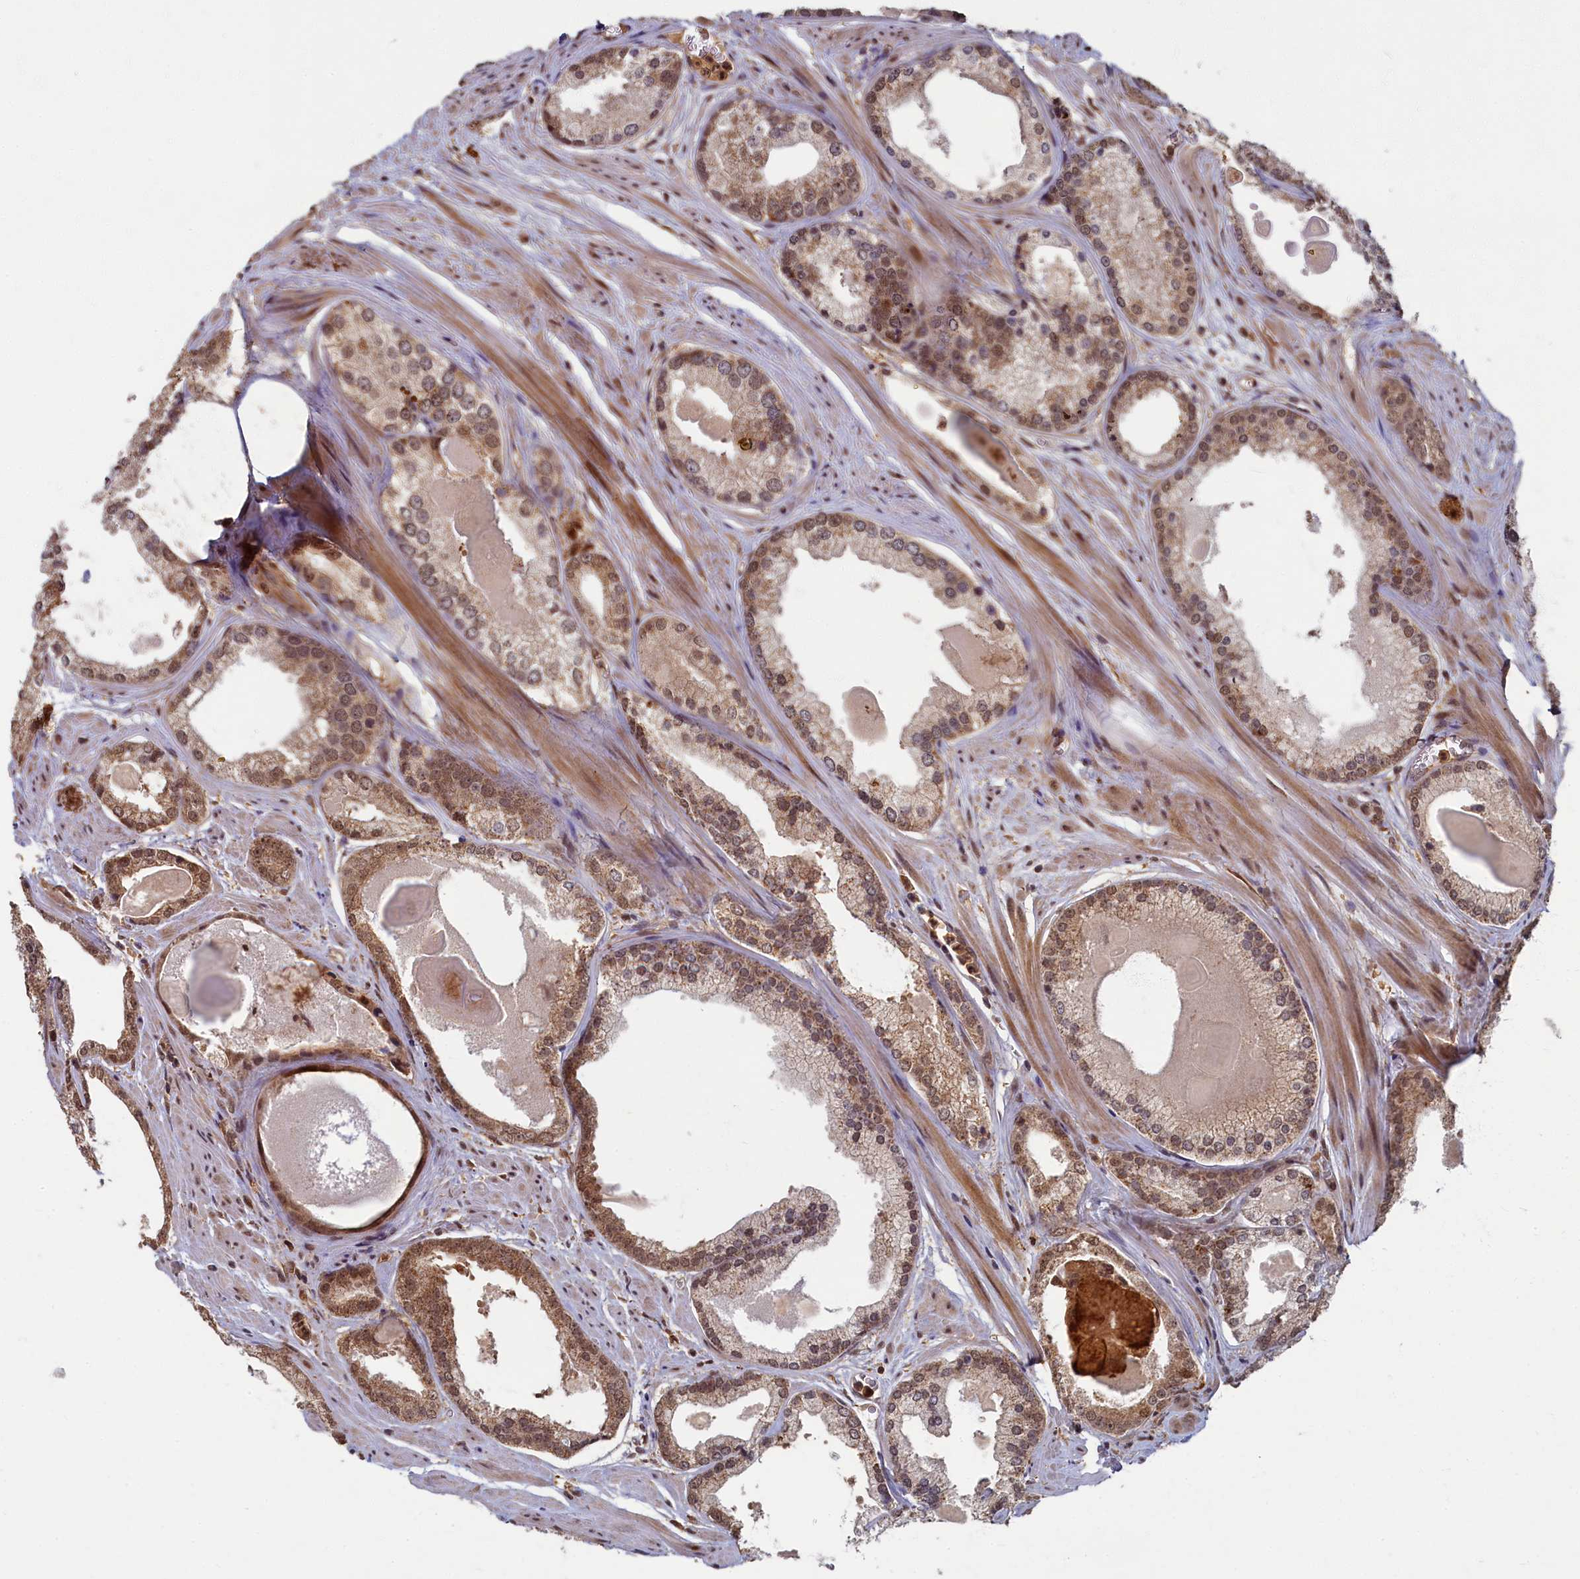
{"staining": {"intensity": "moderate", "quantity": ">75%", "location": "cytoplasmic/membranous,nuclear"}, "tissue": "prostate cancer", "cell_type": "Tumor cells", "image_type": "cancer", "snomed": [{"axis": "morphology", "description": "Adenocarcinoma, Low grade"}, {"axis": "topography", "description": "Prostate"}], "caption": "A photomicrograph of prostate cancer (low-grade adenocarcinoma) stained for a protein shows moderate cytoplasmic/membranous and nuclear brown staining in tumor cells.", "gene": "BRCA1", "patient": {"sex": "male", "age": 54}}